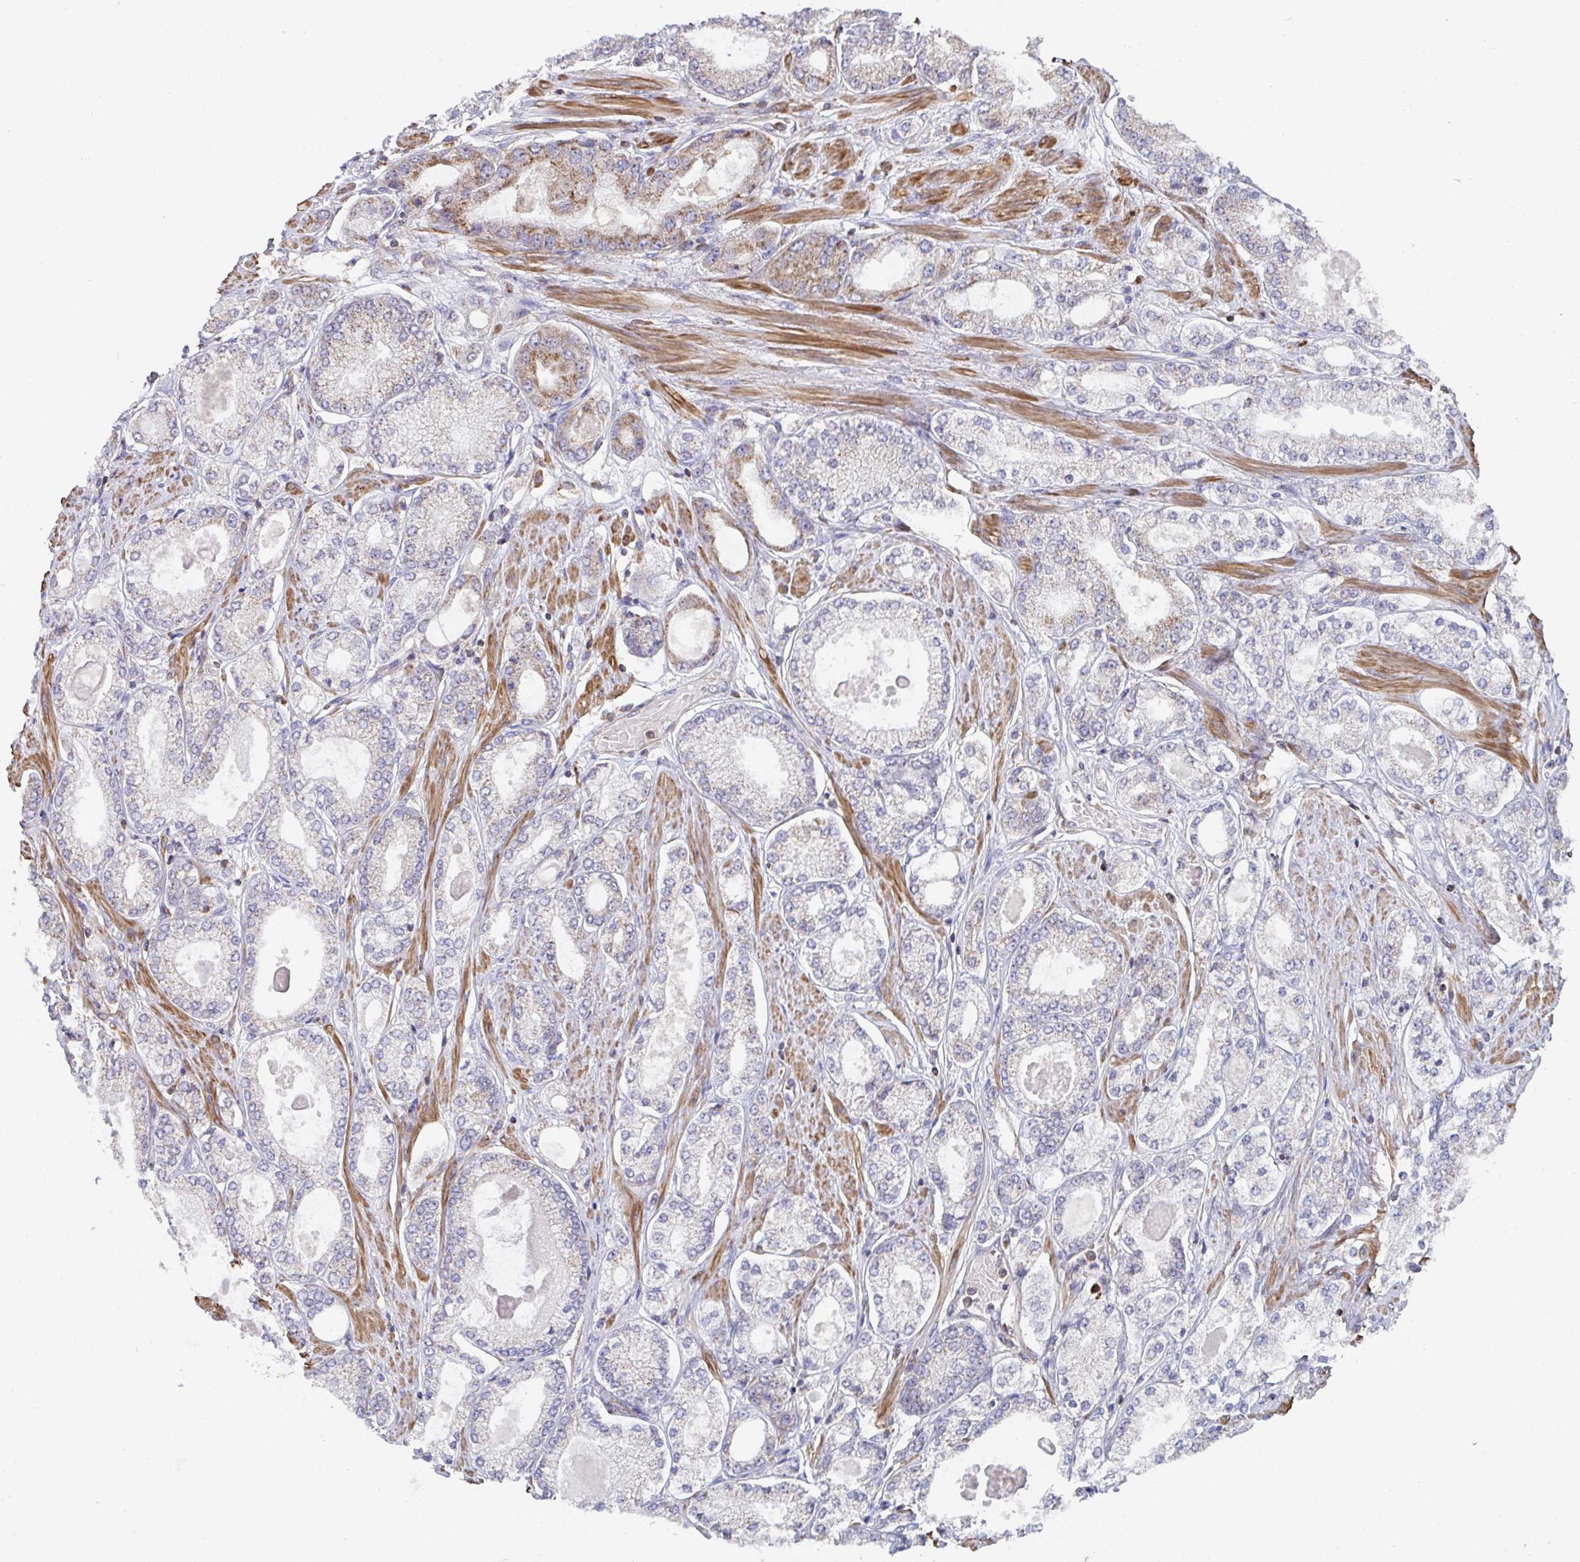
{"staining": {"intensity": "moderate", "quantity": "<25%", "location": "cytoplasmic/membranous"}, "tissue": "prostate cancer", "cell_type": "Tumor cells", "image_type": "cancer", "snomed": [{"axis": "morphology", "description": "Adenocarcinoma, High grade"}, {"axis": "topography", "description": "Prostate"}], "caption": "Adenocarcinoma (high-grade) (prostate) stained for a protein (brown) reveals moderate cytoplasmic/membranous positive staining in about <25% of tumor cells.", "gene": "DZANK1", "patient": {"sex": "male", "age": 68}}